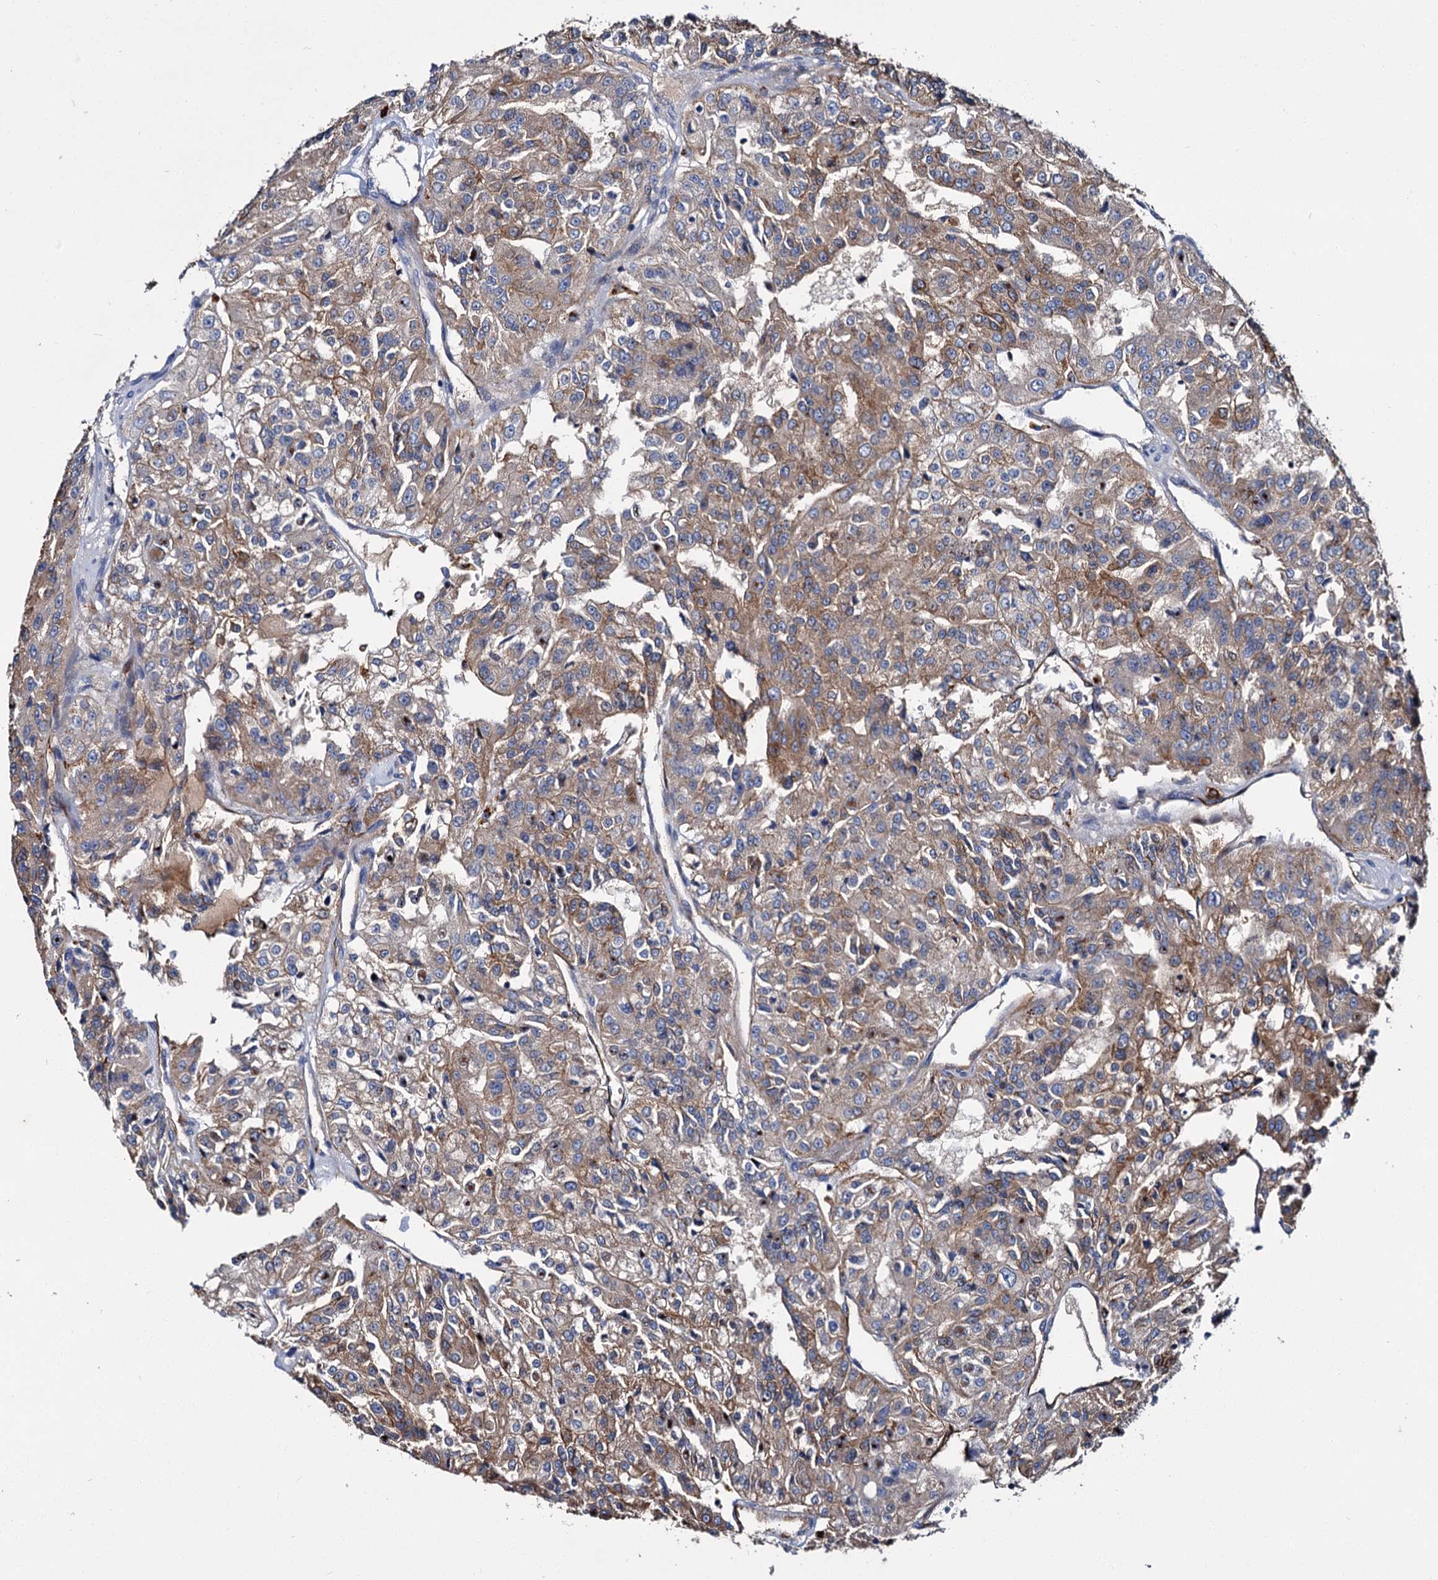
{"staining": {"intensity": "moderate", "quantity": "25%-75%", "location": "cytoplasmic/membranous"}, "tissue": "renal cancer", "cell_type": "Tumor cells", "image_type": "cancer", "snomed": [{"axis": "morphology", "description": "Adenocarcinoma, NOS"}, {"axis": "topography", "description": "Kidney"}], "caption": "Immunohistochemistry (IHC) (DAB (3,3'-diaminobenzidine)) staining of human adenocarcinoma (renal) shows moderate cytoplasmic/membranous protein expression in about 25%-75% of tumor cells. The staining was performed using DAB, with brown indicating positive protein expression. Nuclei are stained blue with hematoxylin.", "gene": "CACNA1C", "patient": {"sex": "female", "age": 63}}